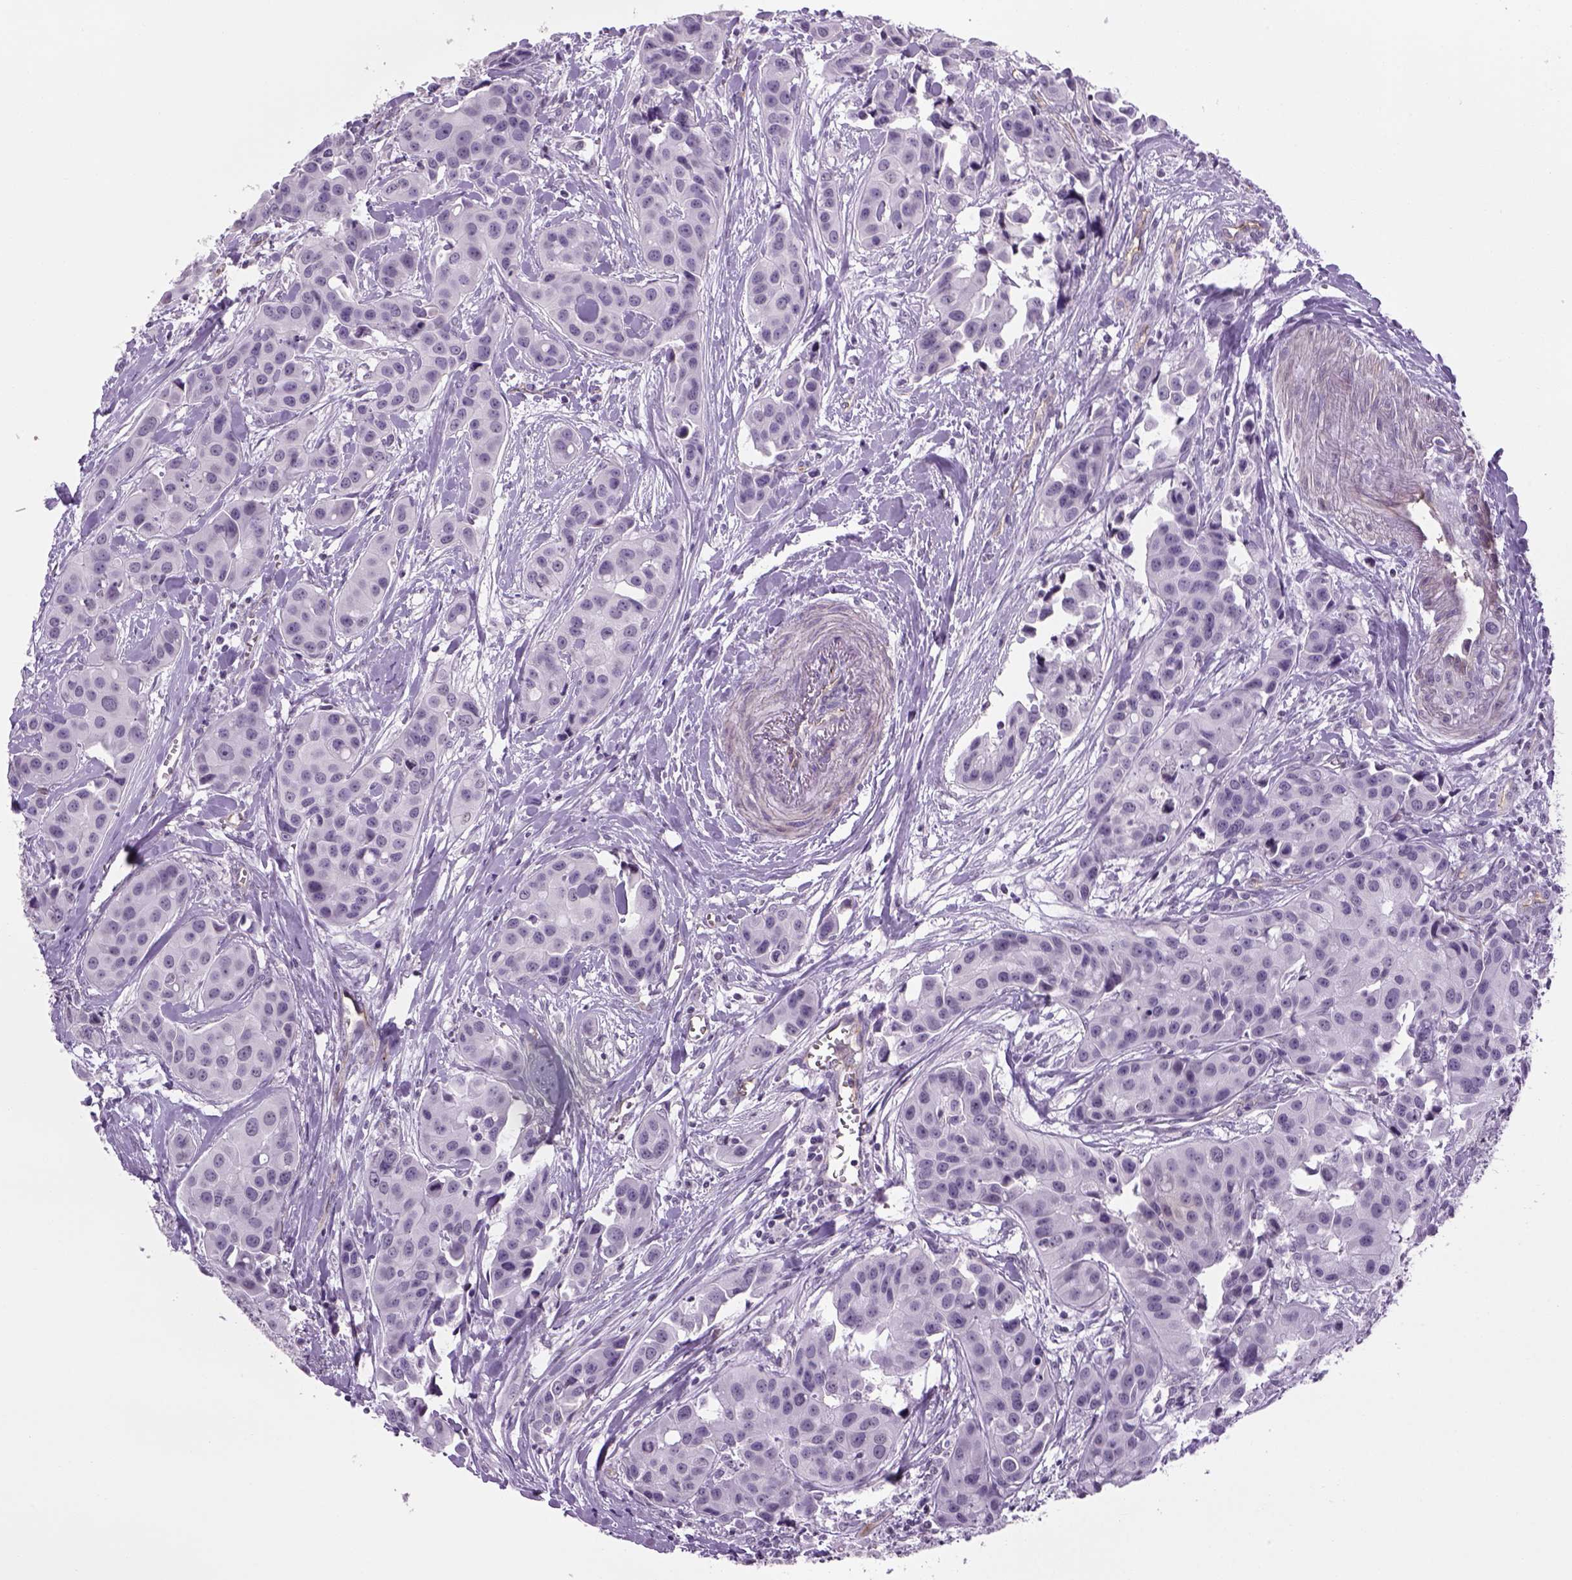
{"staining": {"intensity": "negative", "quantity": "none", "location": "none"}, "tissue": "head and neck cancer", "cell_type": "Tumor cells", "image_type": "cancer", "snomed": [{"axis": "morphology", "description": "Adenocarcinoma, NOS"}, {"axis": "topography", "description": "Head-Neck"}], "caption": "Immunohistochemical staining of adenocarcinoma (head and neck) reveals no significant staining in tumor cells.", "gene": "PRRT1", "patient": {"sex": "male", "age": 76}}